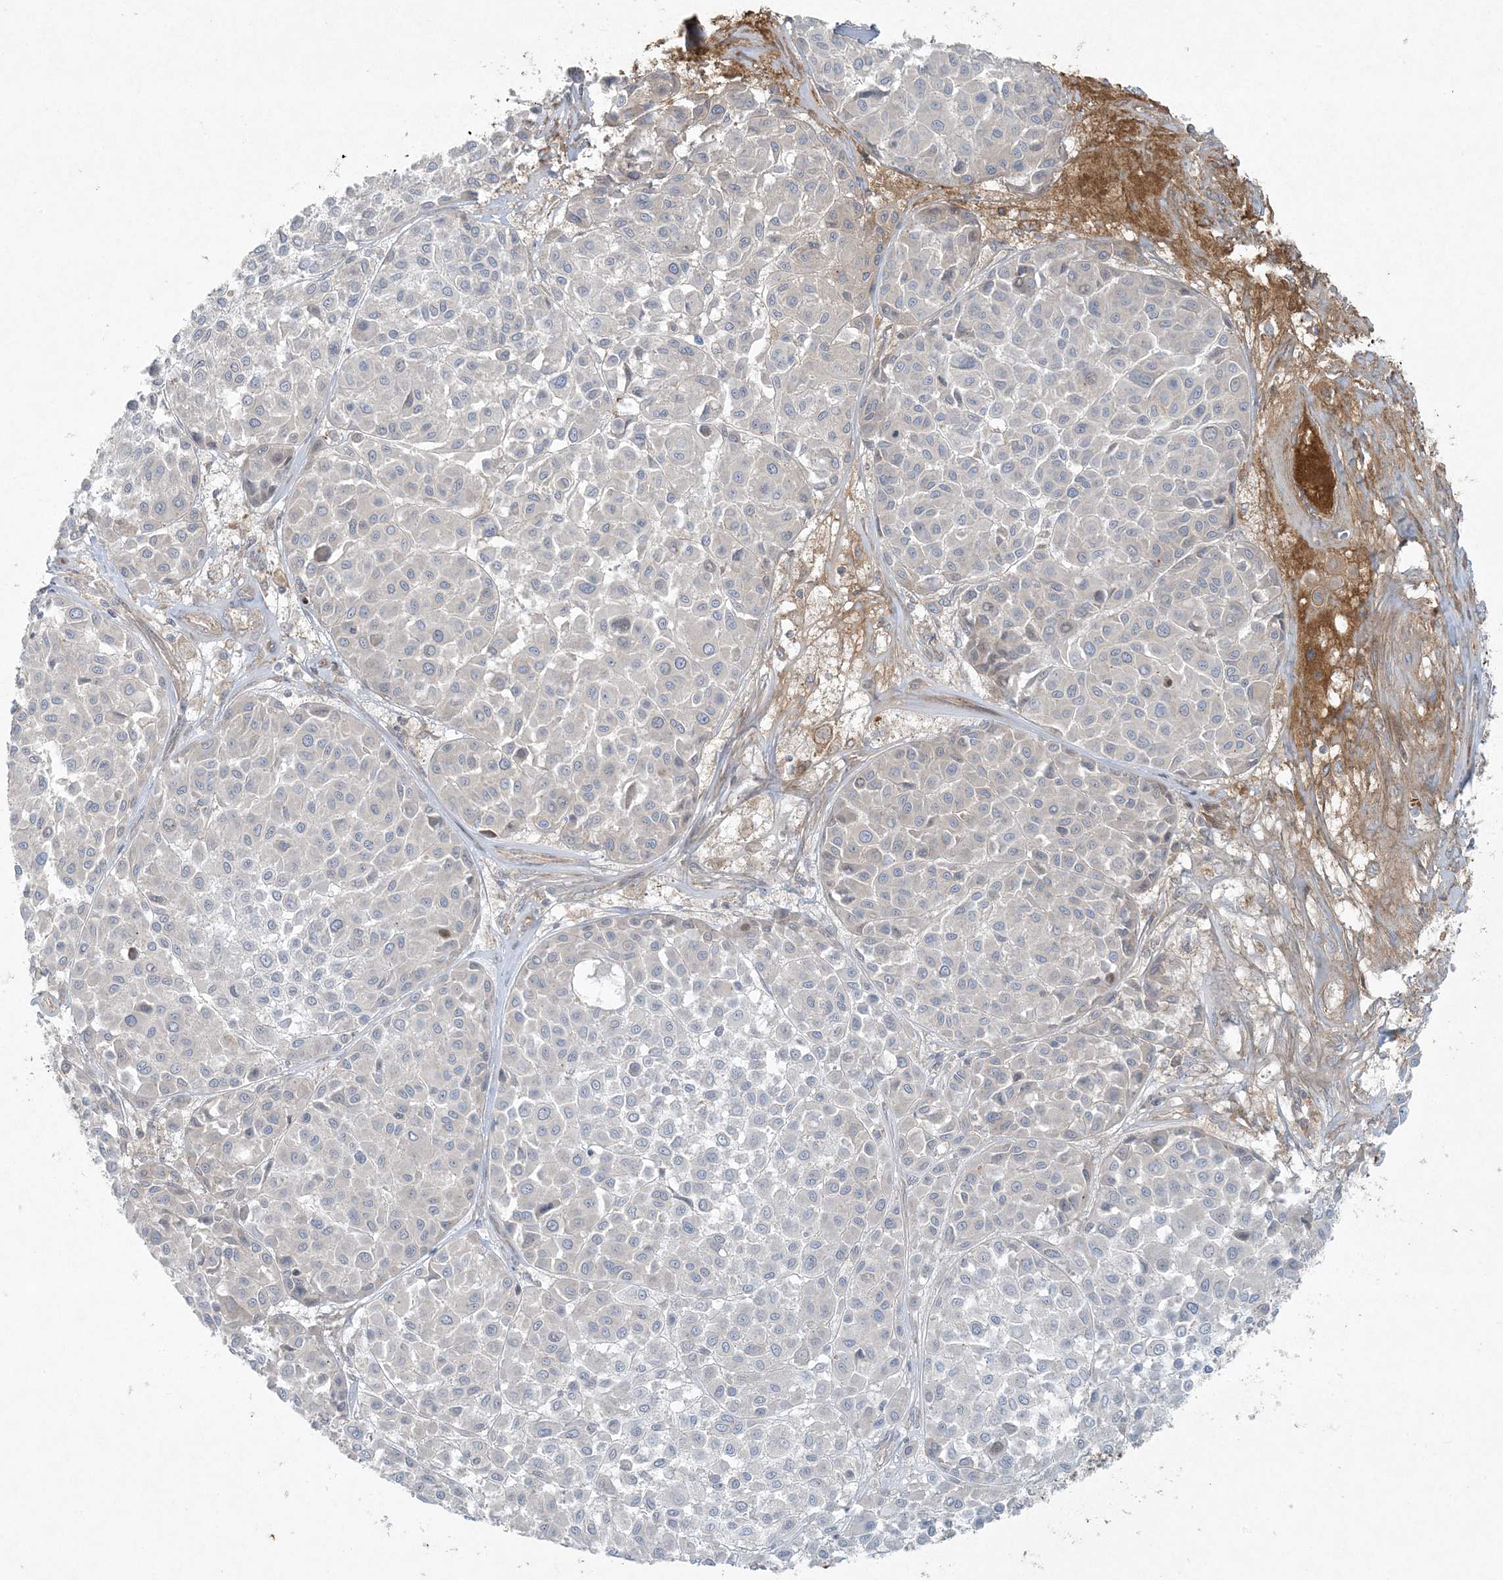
{"staining": {"intensity": "negative", "quantity": "none", "location": "none"}, "tissue": "melanoma", "cell_type": "Tumor cells", "image_type": "cancer", "snomed": [{"axis": "morphology", "description": "Malignant melanoma, Metastatic site"}, {"axis": "topography", "description": "Soft tissue"}], "caption": "Micrograph shows no protein staining in tumor cells of malignant melanoma (metastatic site) tissue. (Stains: DAB (3,3'-diaminobenzidine) immunohistochemistry with hematoxylin counter stain, Microscopy: brightfield microscopy at high magnification).", "gene": "PIK3R4", "patient": {"sex": "male", "age": 41}}